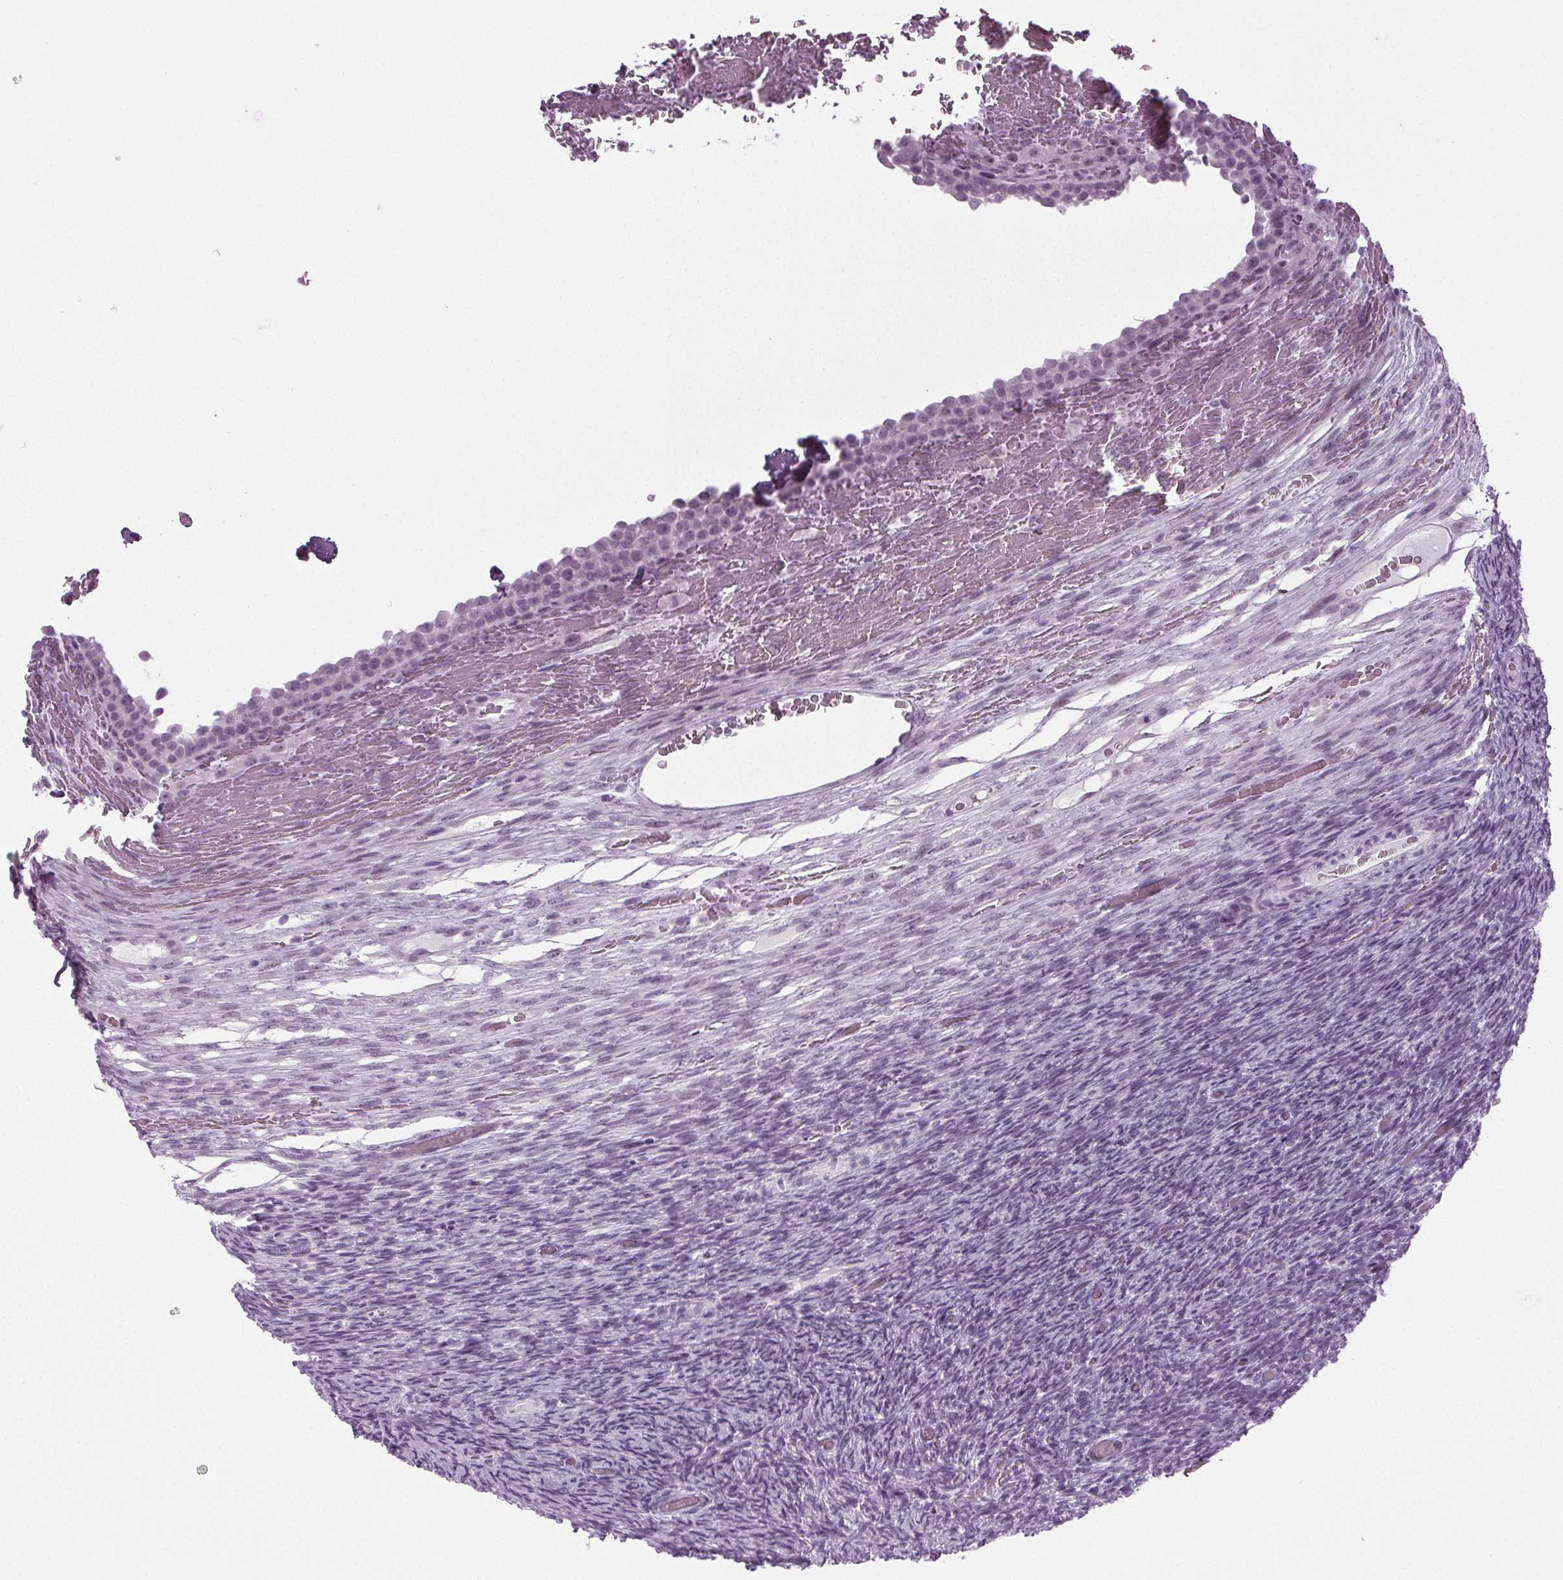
{"staining": {"intensity": "moderate", "quantity": "25%-75%", "location": "cytoplasmic/membranous"}, "tissue": "ovary", "cell_type": "Follicle cells", "image_type": "normal", "snomed": [{"axis": "morphology", "description": "Normal tissue, NOS"}, {"axis": "topography", "description": "Ovary"}], "caption": "This photomicrograph exhibits immunohistochemistry staining of normal ovary, with medium moderate cytoplasmic/membranous positivity in about 25%-75% of follicle cells.", "gene": "IGF2BP1", "patient": {"sex": "female", "age": 34}}